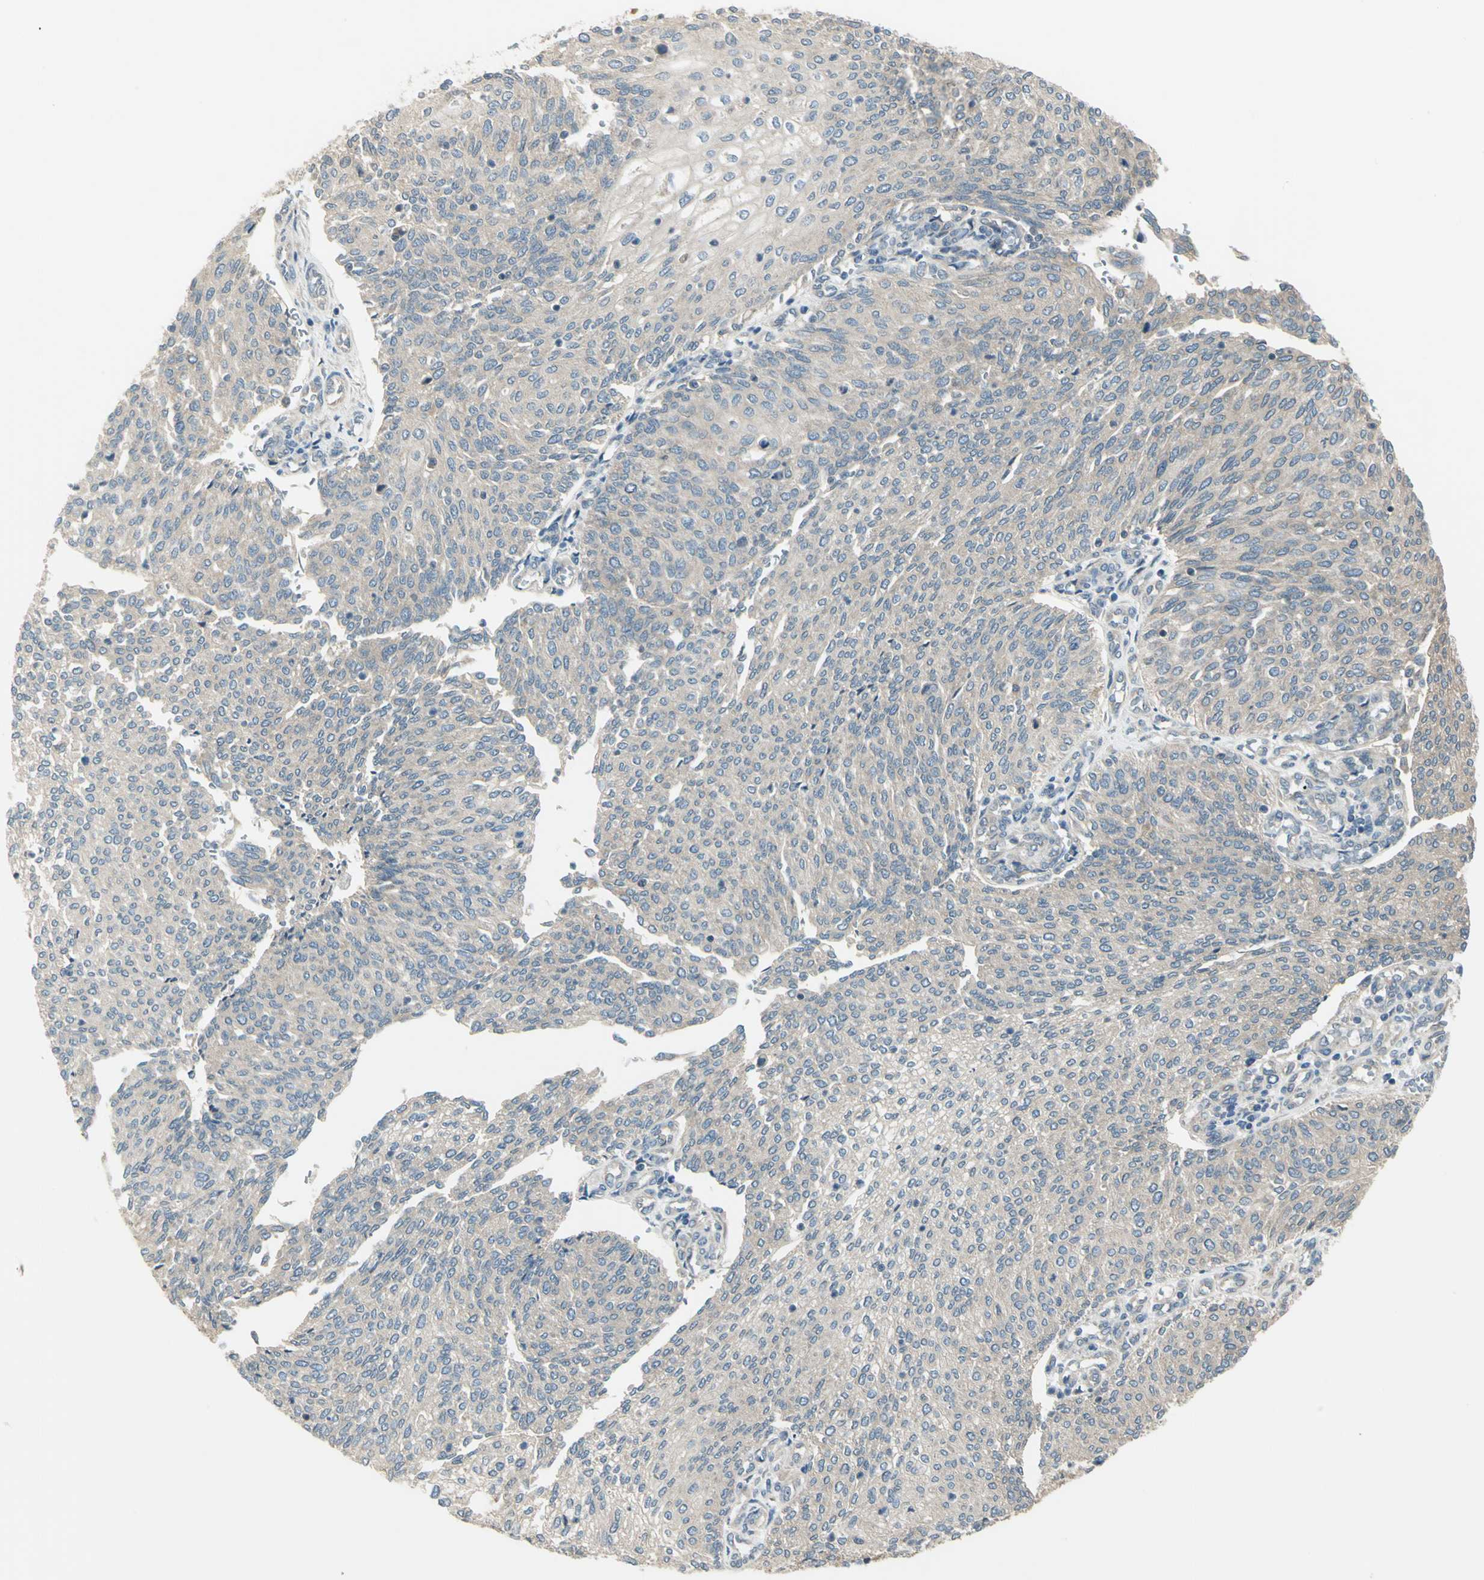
{"staining": {"intensity": "weak", "quantity": ">75%", "location": "cytoplasmic/membranous"}, "tissue": "urothelial cancer", "cell_type": "Tumor cells", "image_type": "cancer", "snomed": [{"axis": "morphology", "description": "Urothelial carcinoma, Low grade"}, {"axis": "topography", "description": "Urinary bladder"}], "caption": "DAB (3,3'-diaminobenzidine) immunohistochemical staining of urothelial cancer demonstrates weak cytoplasmic/membranous protein expression in approximately >75% of tumor cells.", "gene": "PRKAA1", "patient": {"sex": "female", "age": 79}}